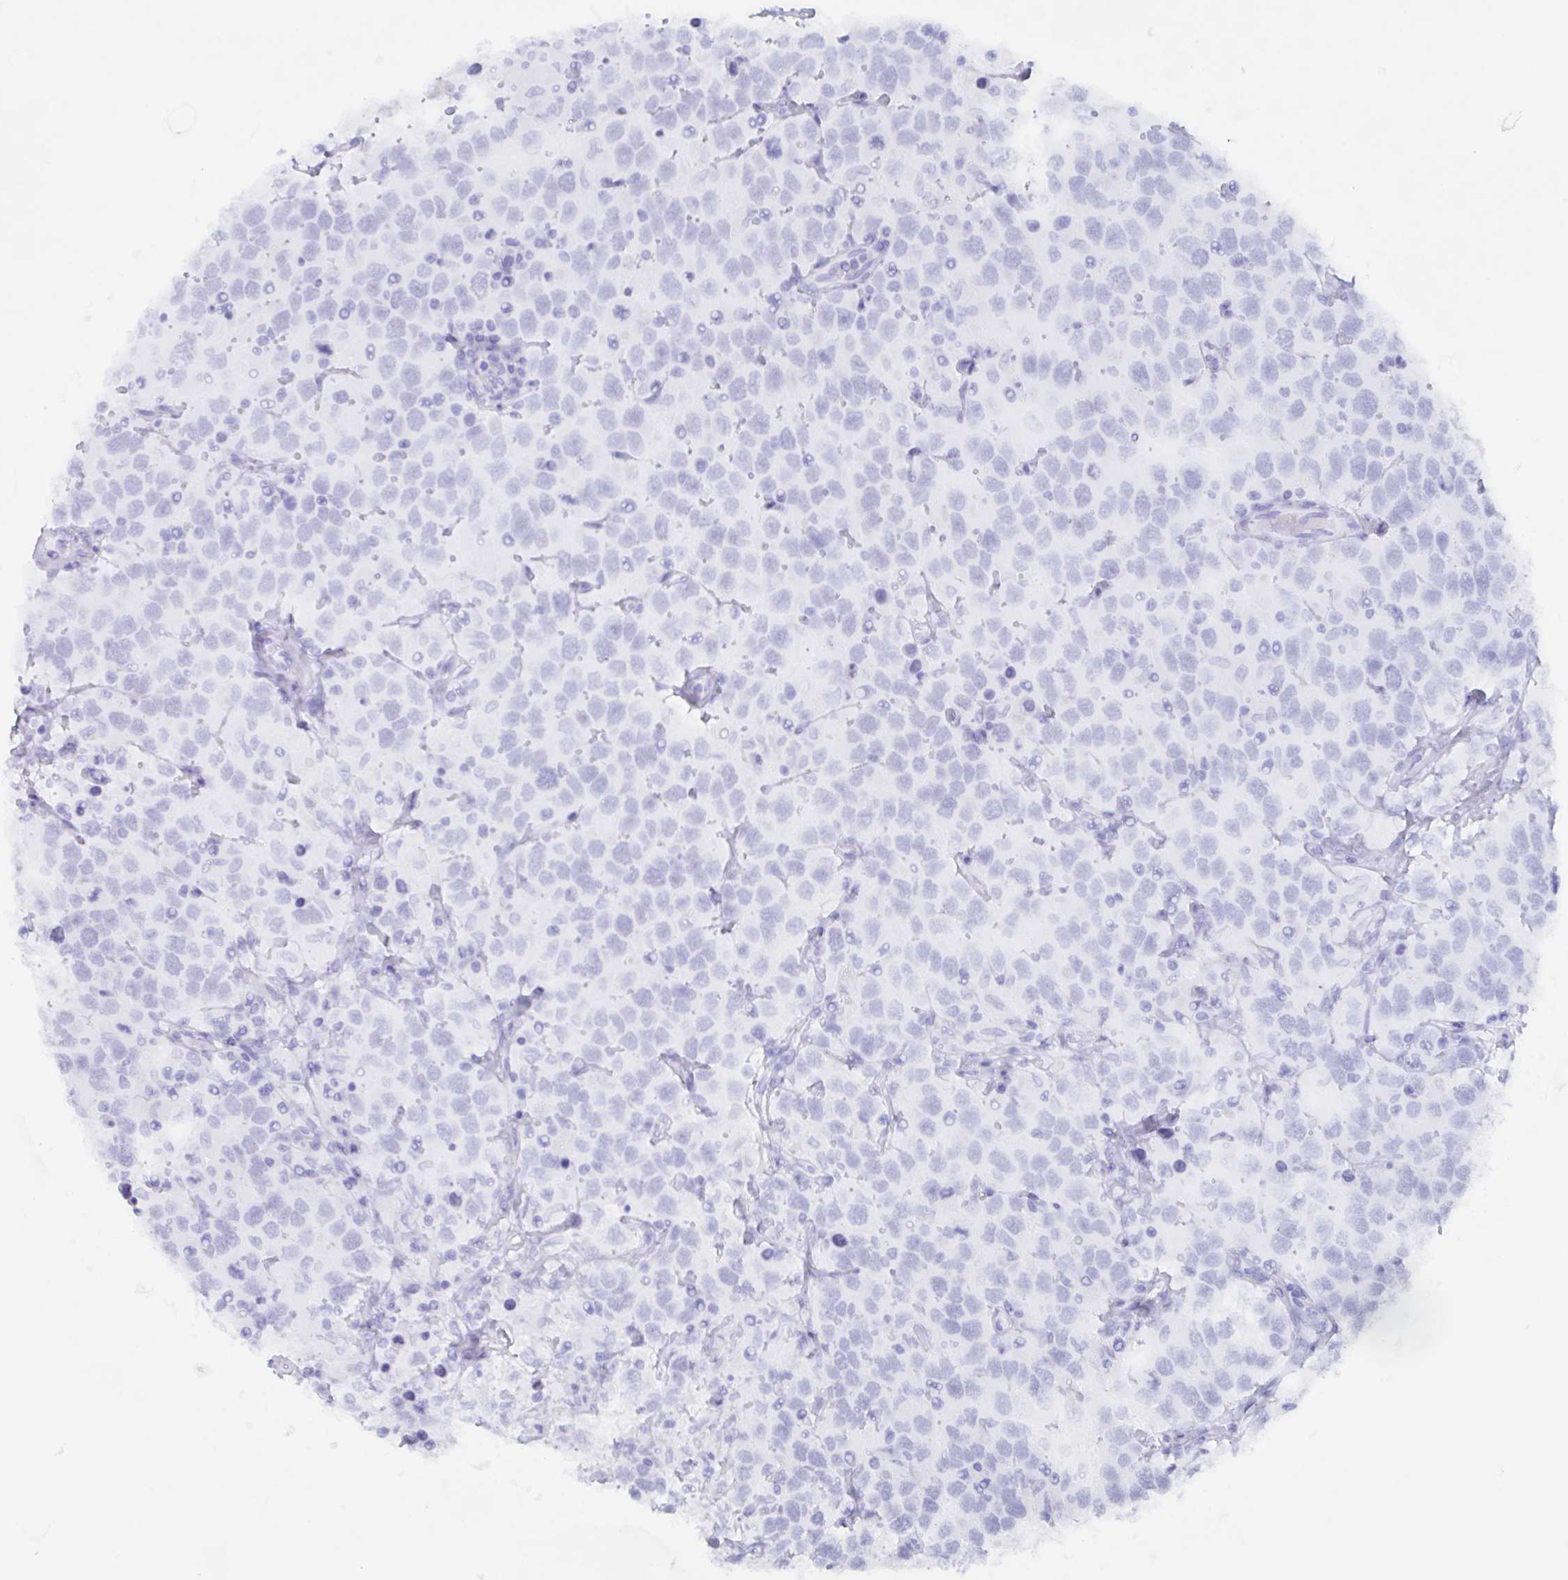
{"staining": {"intensity": "negative", "quantity": "none", "location": "none"}, "tissue": "testis cancer", "cell_type": "Tumor cells", "image_type": "cancer", "snomed": [{"axis": "morphology", "description": "Seminoma, NOS"}, {"axis": "topography", "description": "Testis"}], "caption": "Testis cancer was stained to show a protein in brown. There is no significant staining in tumor cells.", "gene": "POU2F3", "patient": {"sex": "male", "age": 41}}